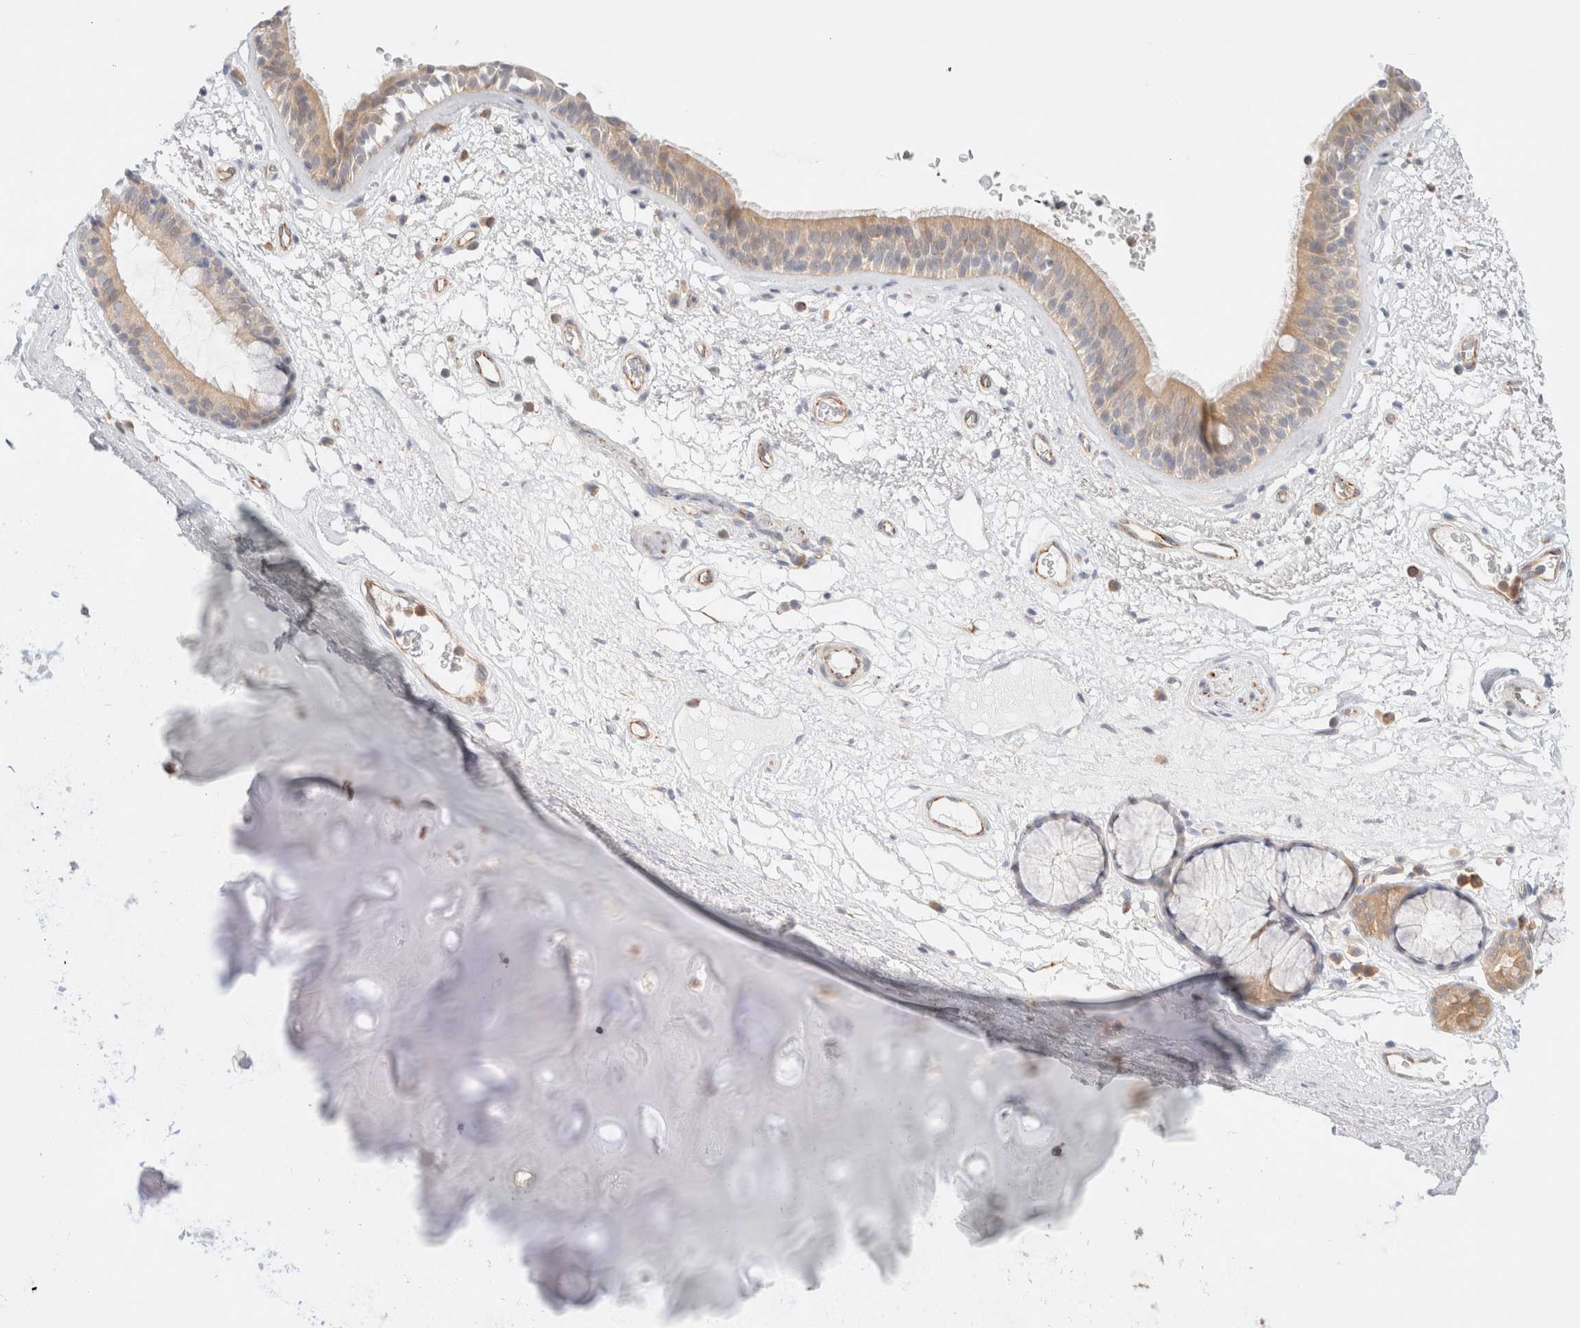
{"staining": {"intensity": "moderate", "quantity": ">75%", "location": "cytoplasmic/membranous"}, "tissue": "bronchus", "cell_type": "Respiratory epithelial cells", "image_type": "normal", "snomed": [{"axis": "morphology", "description": "Normal tissue, NOS"}, {"axis": "topography", "description": "Cartilage tissue"}], "caption": "An immunohistochemistry micrograph of benign tissue is shown. Protein staining in brown labels moderate cytoplasmic/membranous positivity in bronchus within respiratory epithelial cells. The protein of interest is shown in brown color, while the nuclei are stained blue.", "gene": "UNC13B", "patient": {"sex": "female", "age": 63}}